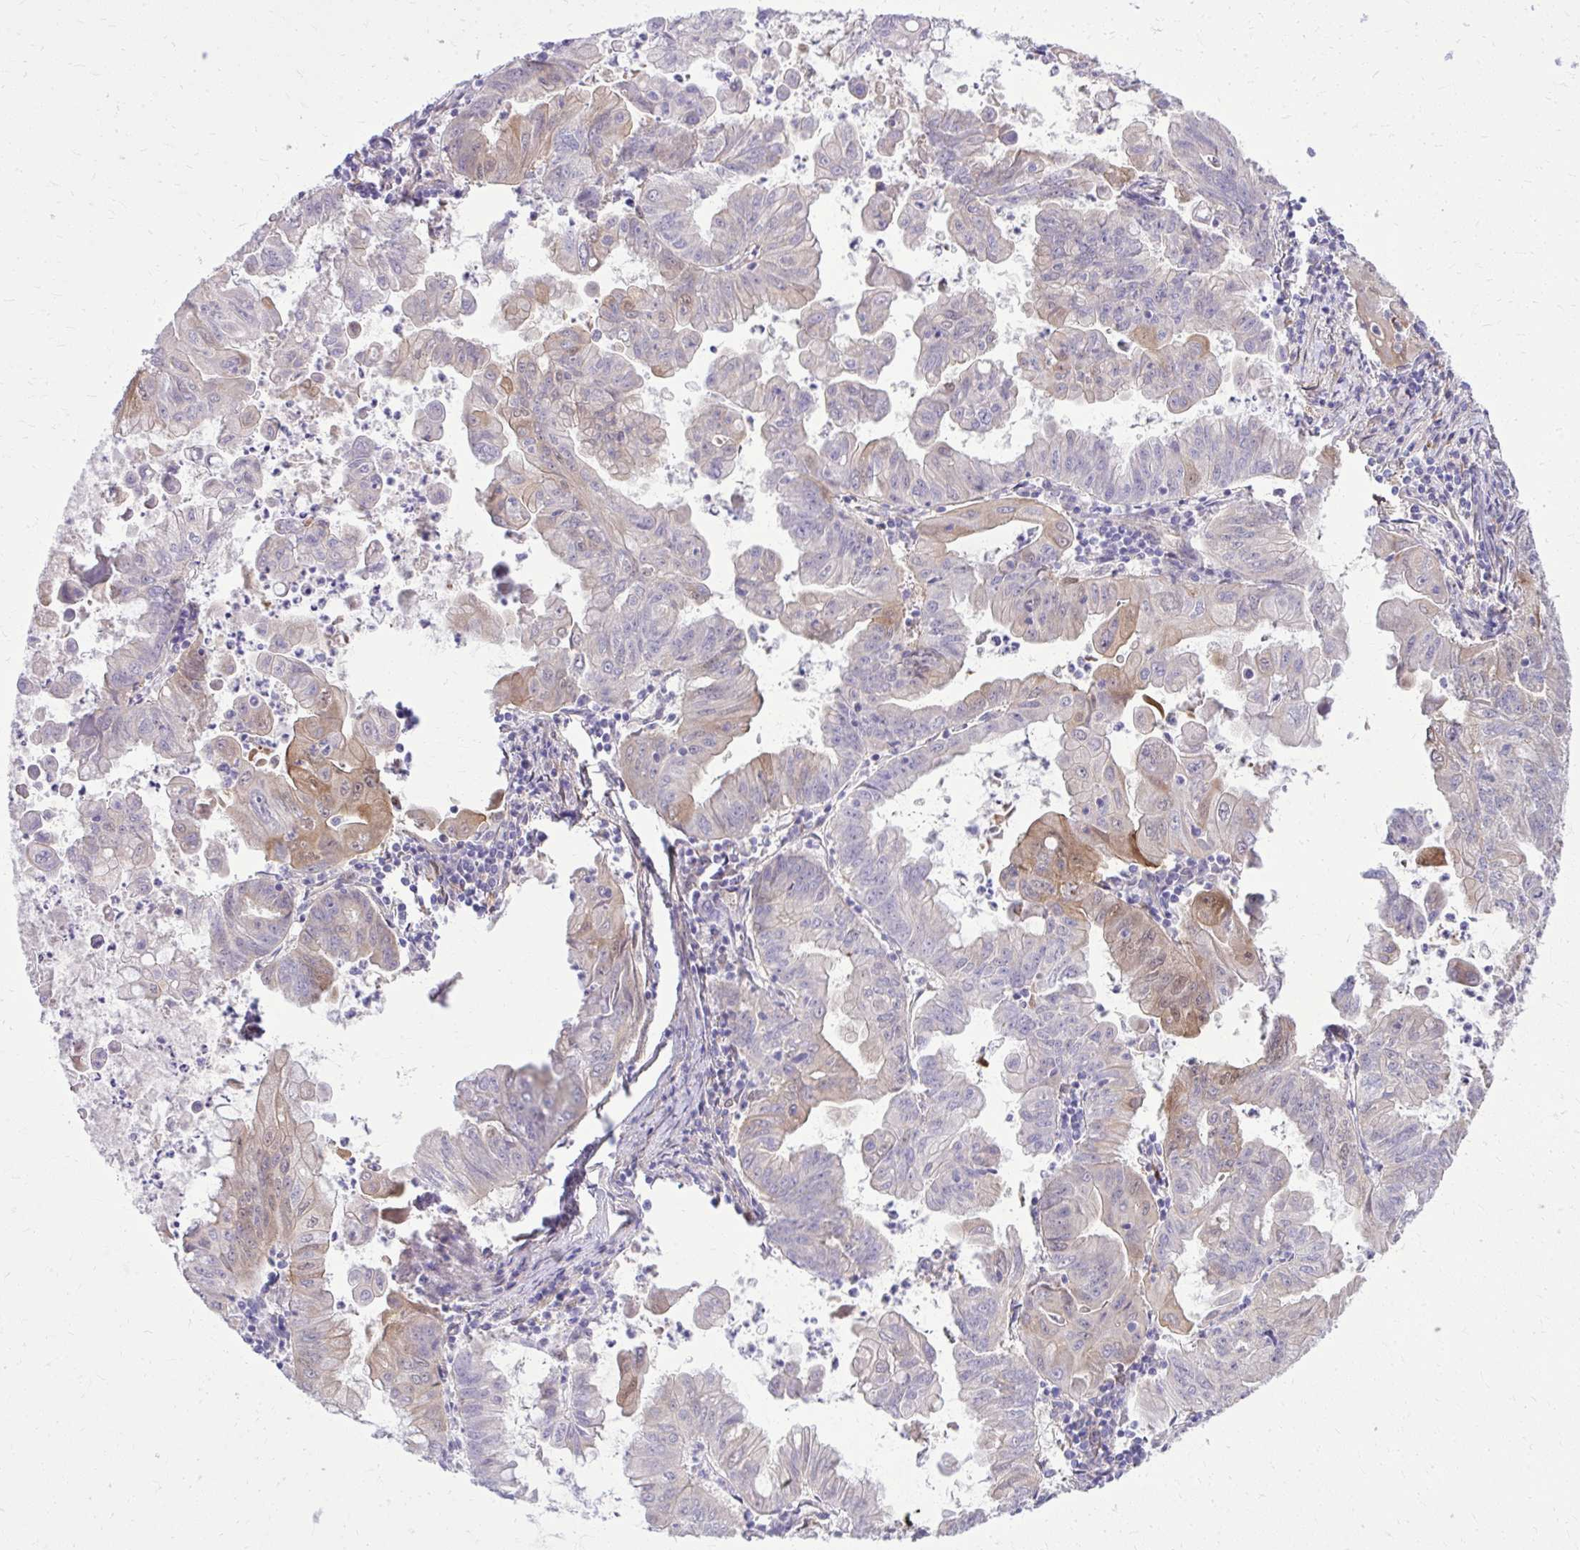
{"staining": {"intensity": "moderate", "quantity": "<25%", "location": "cytoplasmic/membranous"}, "tissue": "stomach cancer", "cell_type": "Tumor cells", "image_type": "cancer", "snomed": [{"axis": "morphology", "description": "Adenocarcinoma, NOS"}, {"axis": "topography", "description": "Stomach, upper"}], "caption": "IHC (DAB) staining of human adenocarcinoma (stomach) exhibits moderate cytoplasmic/membranous protein expression in about <25% of tumor cells.", "gene": "NNMT", "patient": {"sex": "male", "age": 80}}